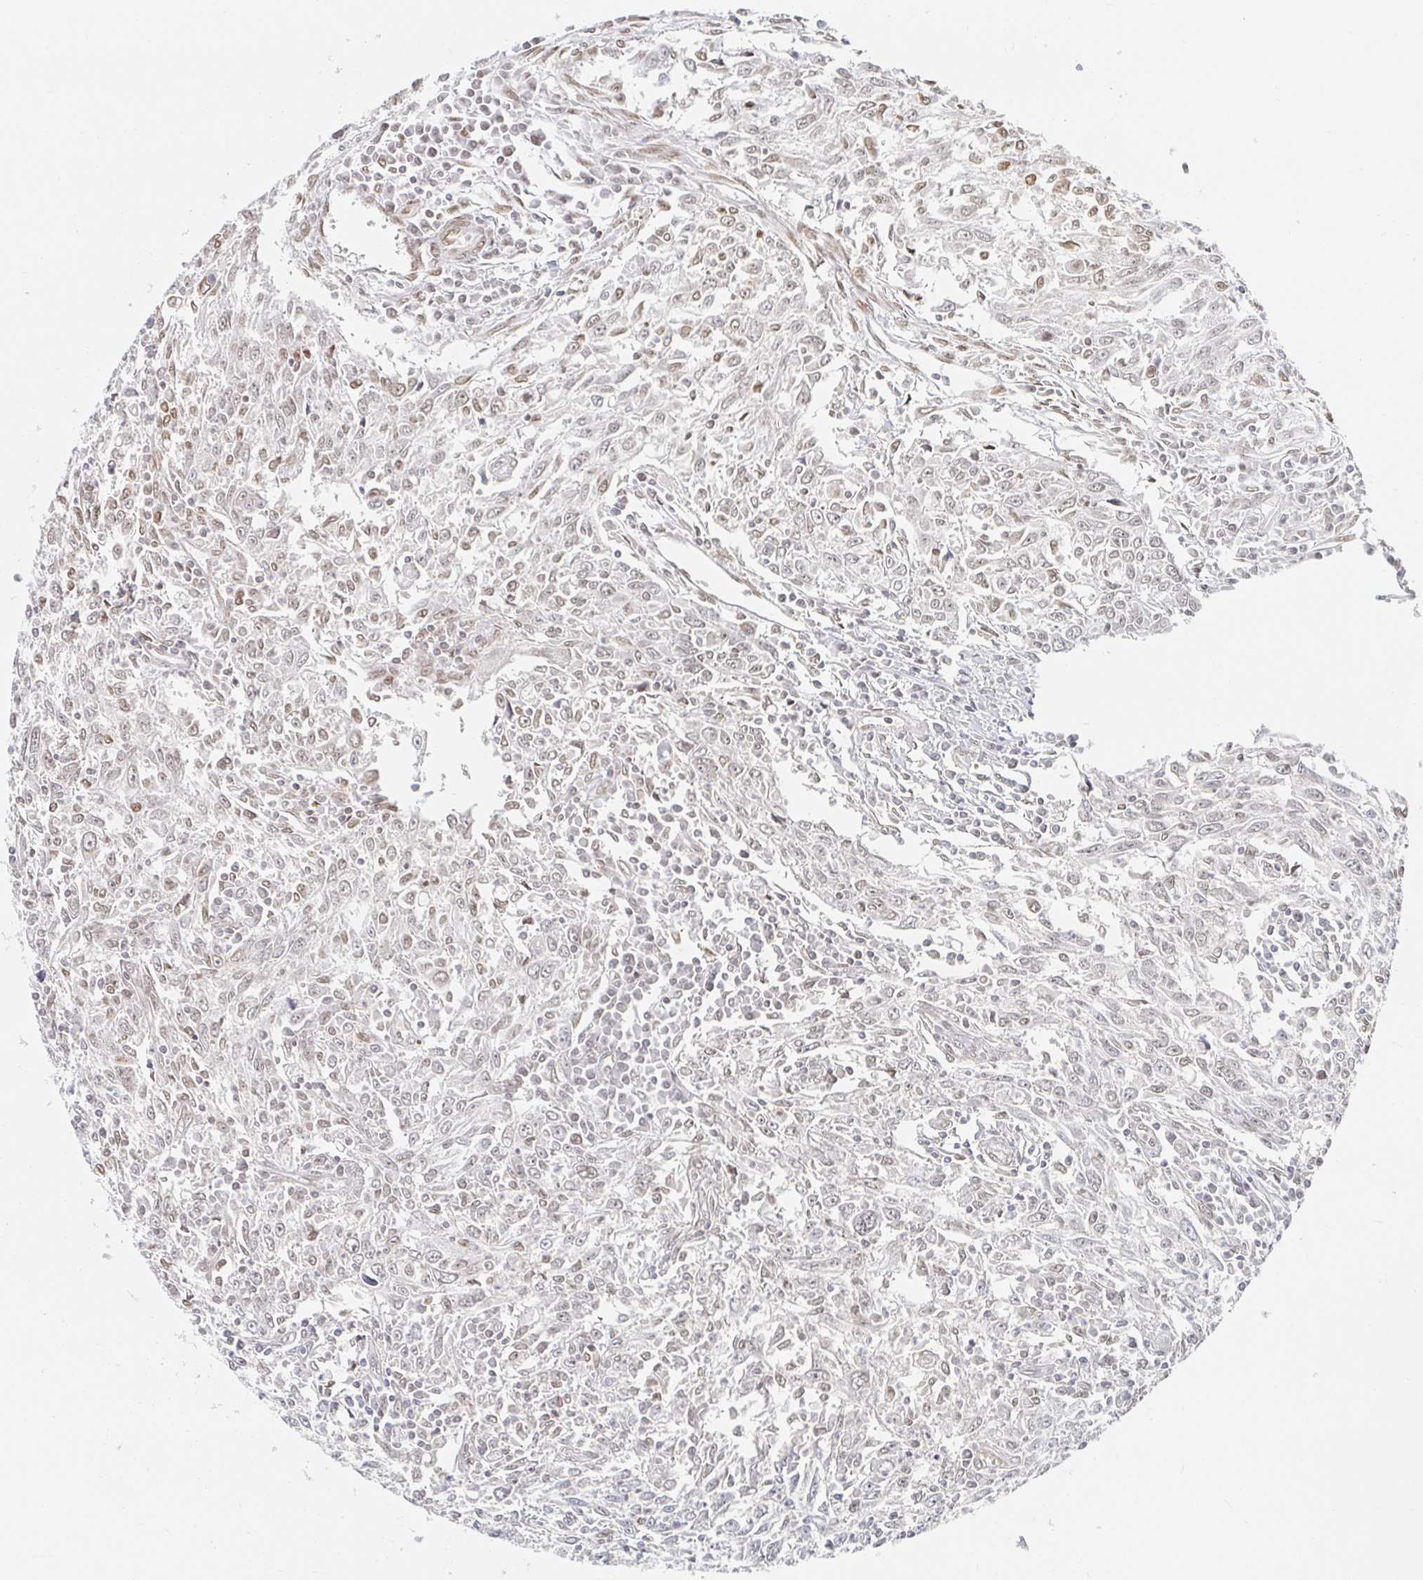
{"staining": {"intensity": "weak", "quantity": "25%-75%", "location": "nuclear"}, "tissue": "breast cancer", "cell_type": "Tumor cells", "image_type": "cancer", "snomed": [{"axis": "morphology", "description": "Duct carcinoma"}, {"axis": "topography", "description": "Breast"}], "caption": "Intraductal carcinoma (breast) tissue reveals weak nuclear staining in about 25%-75% of tumor cells", "gene": "CHD2", "patient": {"sex": "female", "age": 50}}